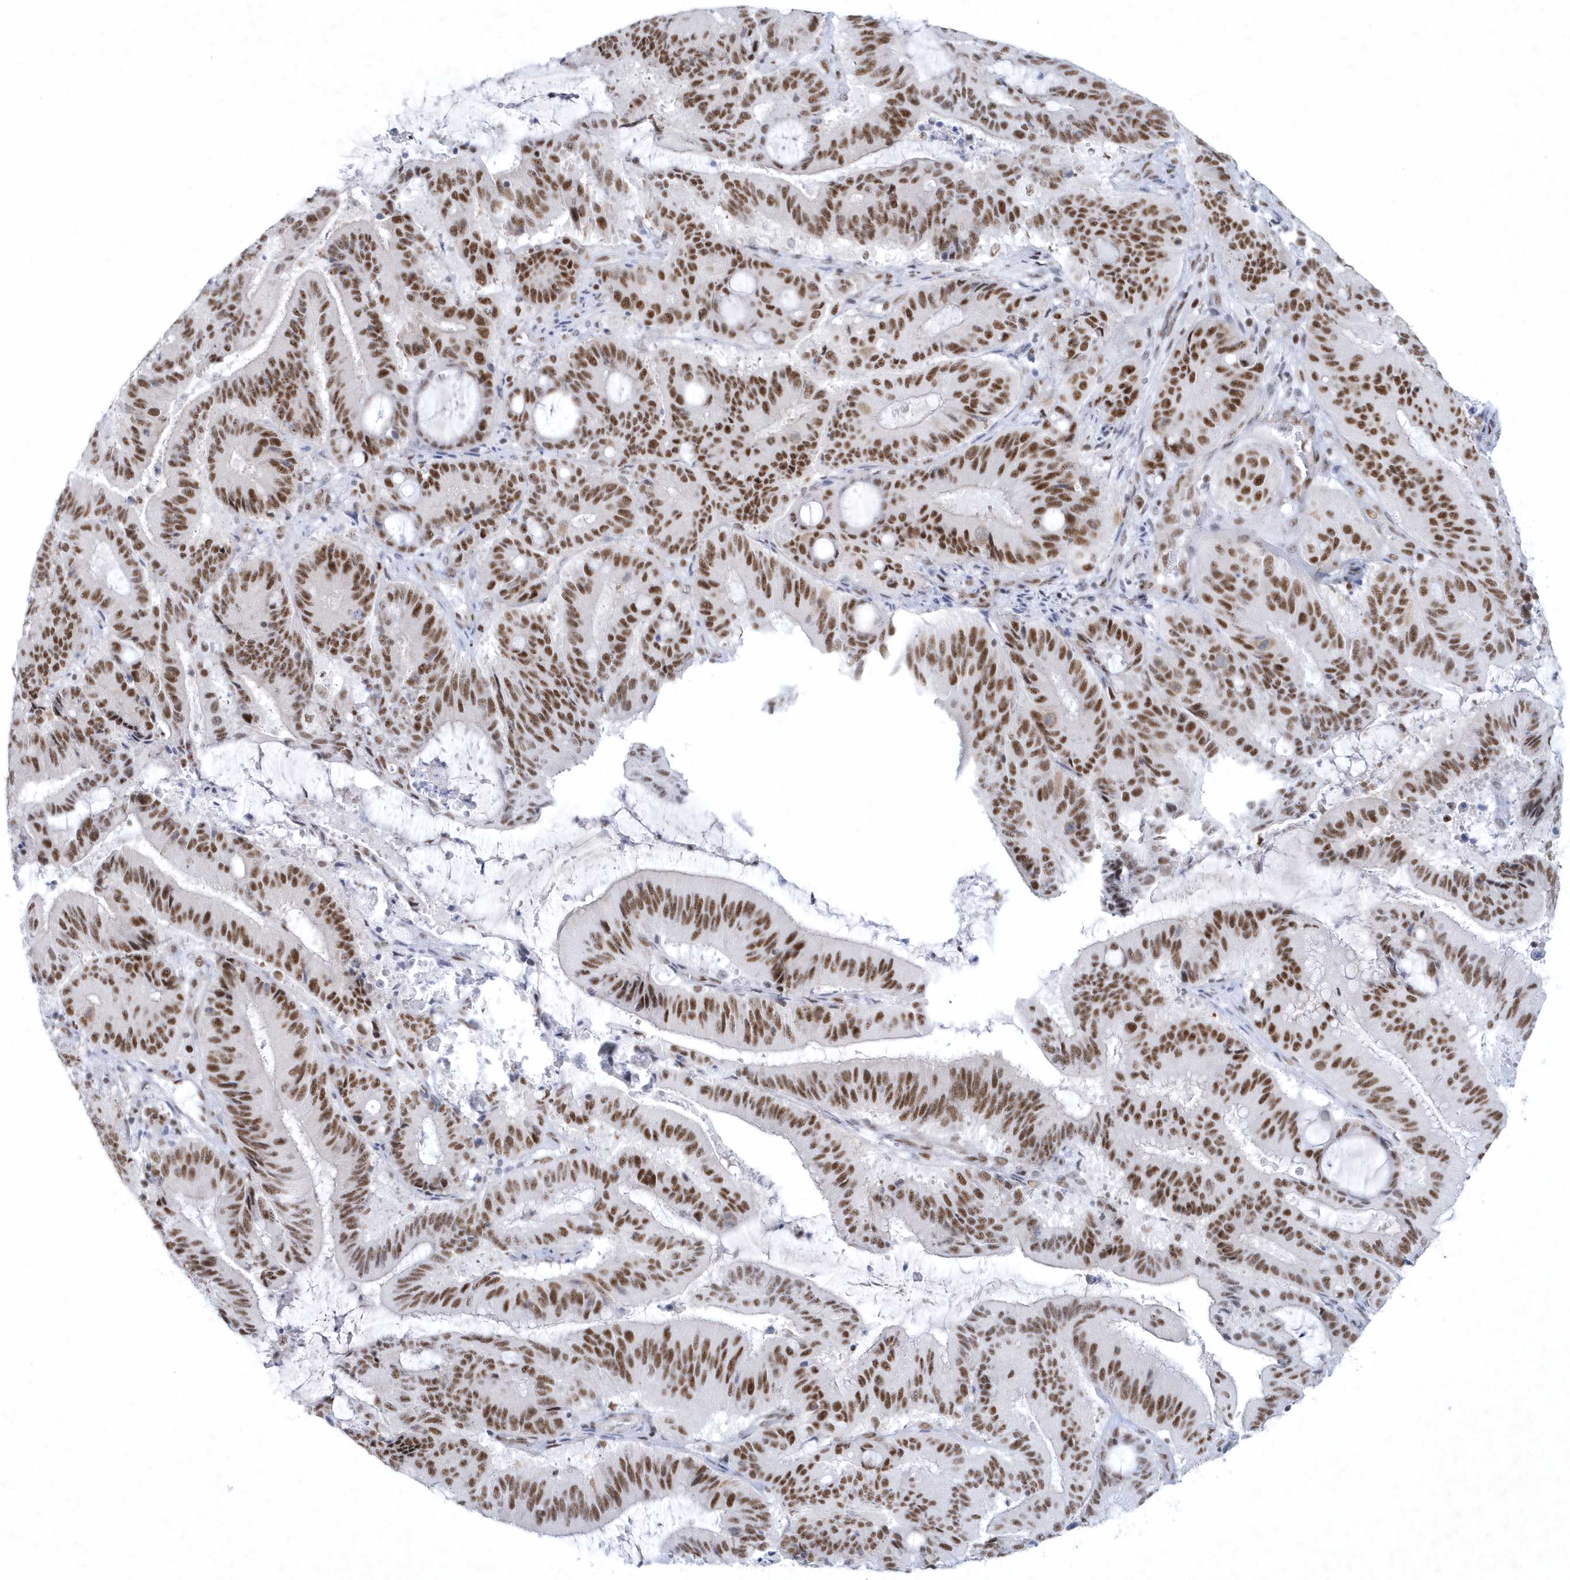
{"staining": {"intensity": "moderate", "quantity": ">75%", "location": "nuclear"}, "tissue": "liver cancer", "cell_type": "Tumor cells", "image_type": "cancer", "snomed": [{"axis": "morphology", "description": "Normal tissue, NOS"}, {"axis": "morphology", "description": "Cholangiocarcinoma"}, {"axis": "topography", "description": "Liver"}, {"axis": "topography", "description": "Peripheral nerve tissue"}], "caption": "Immunohistochemistry of cholangiocarcinoma (liver) reveals medium levels of moderate nuclear positivity in about >75% of tumor cells.", "gene": "DCLRE1A", "patient": {"sex": "female", "age": 73}}